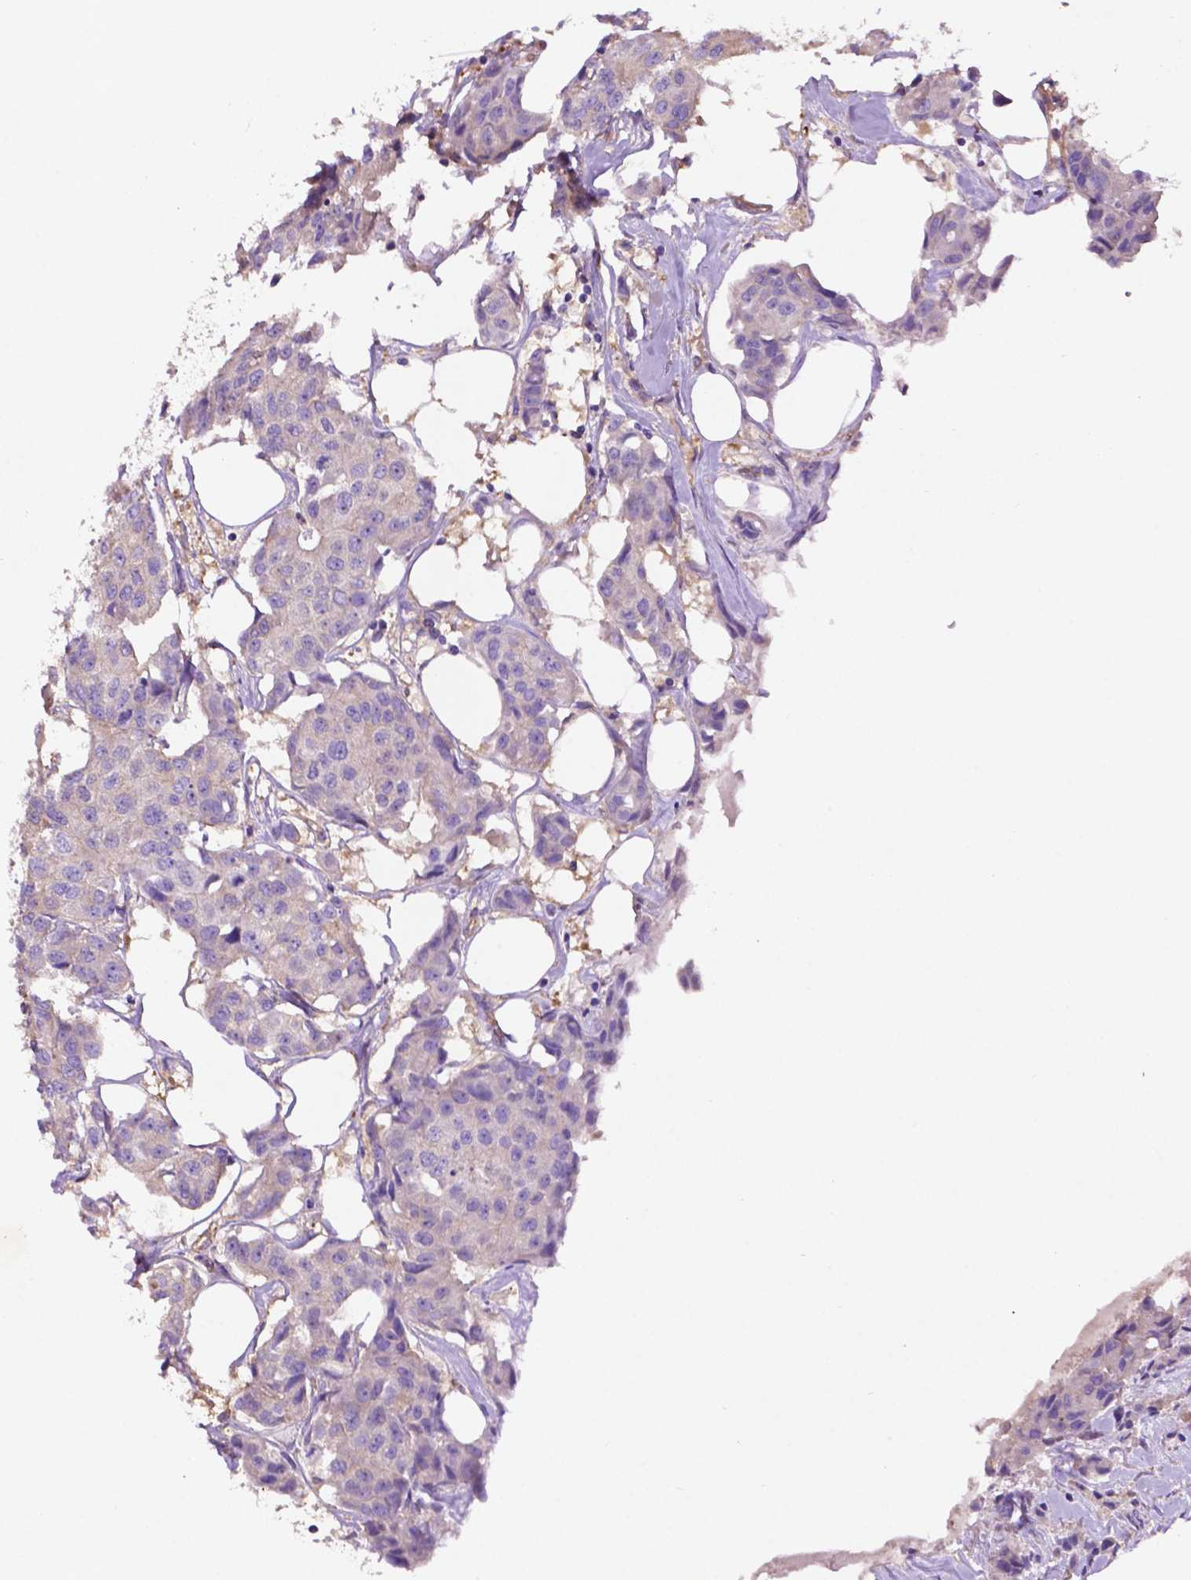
{"staining": {"intensity": "negative", "quantity": "none", "location": "none"}, "tissue": "breast cancer", "cell_type": "Tumor cells", "image_type": "cancer", "snomed": [{"axis": "morphology", "description": "Duct carcinoma"}, {"axis": "topography", "description": "Breast"}, {"axis": "topography", "description": "Lymph node"}], "caption": "Tumor cells show no significant protein staining in infiltrating ductal carcinoma (breast). (Stains: DAB (3,3'-diaminobenzidine) IHC with hematoxylin counter stain, Microscopy: brightfield microscopy at high magnification).", "gene": "GDPD5", "patient": {"sex": "female", "age": 80}}